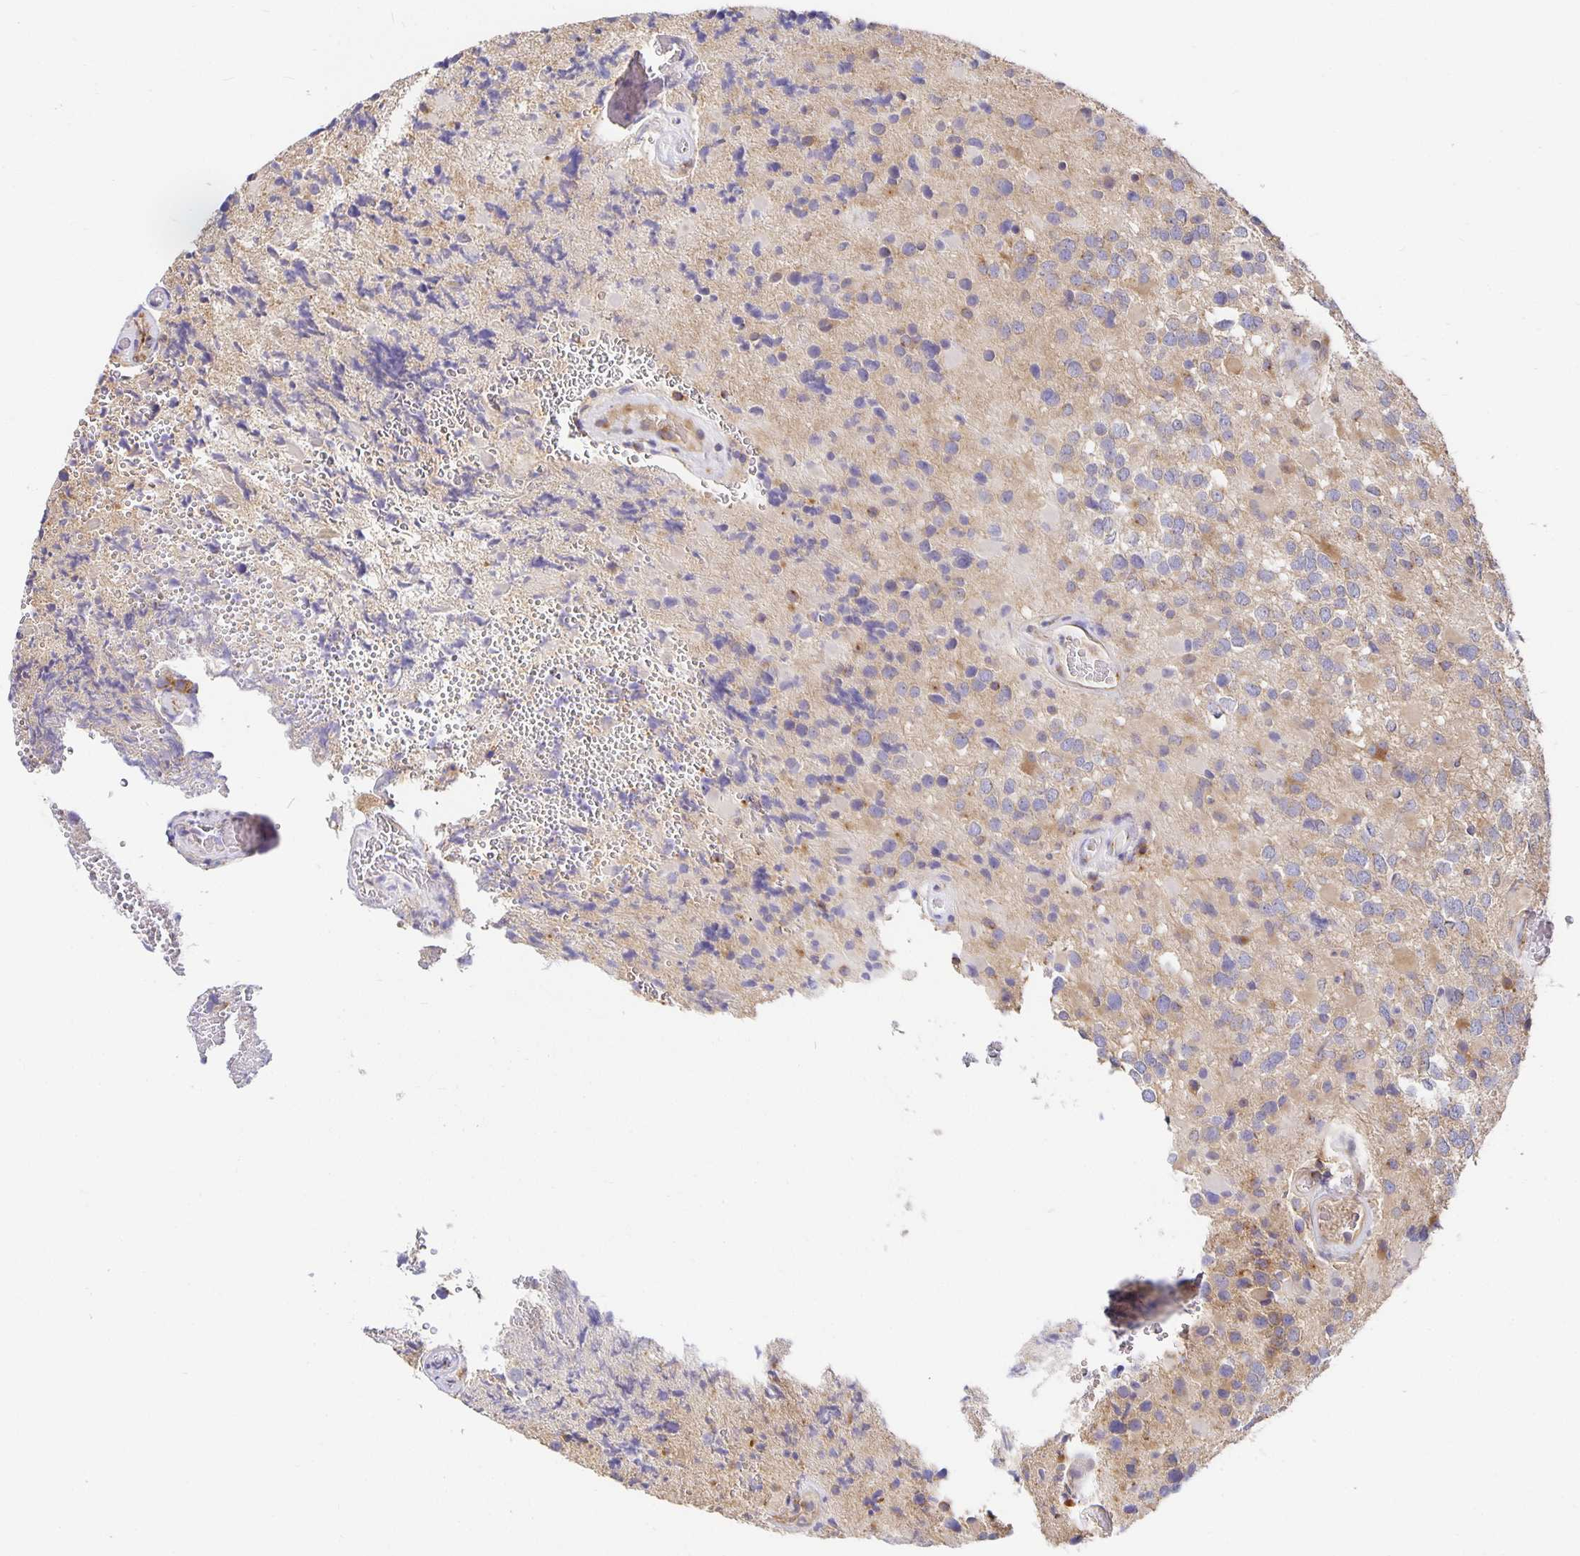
{"staining": {"intensity": "weak", "quantity": "<25%", "location": "cytoplasmic/membranous"}, "tissue": "glioma", "cell_type": "Tumor cells", "image_type": "cancer", "snomed": [{"axis": "morphology", "description": "Glioma, malignant, High grade"}, {"axis": "topography", "description": "Brain"}], "caption": "A high-resolution micrograph shows IHC staining of glioma, which demonstrates no significant expression in tumor cells. (Immunohistochemistry, brightfield microscopy, high magnification).", "gene": "USO1", "patient": {"sex": "female", "age": 40}}